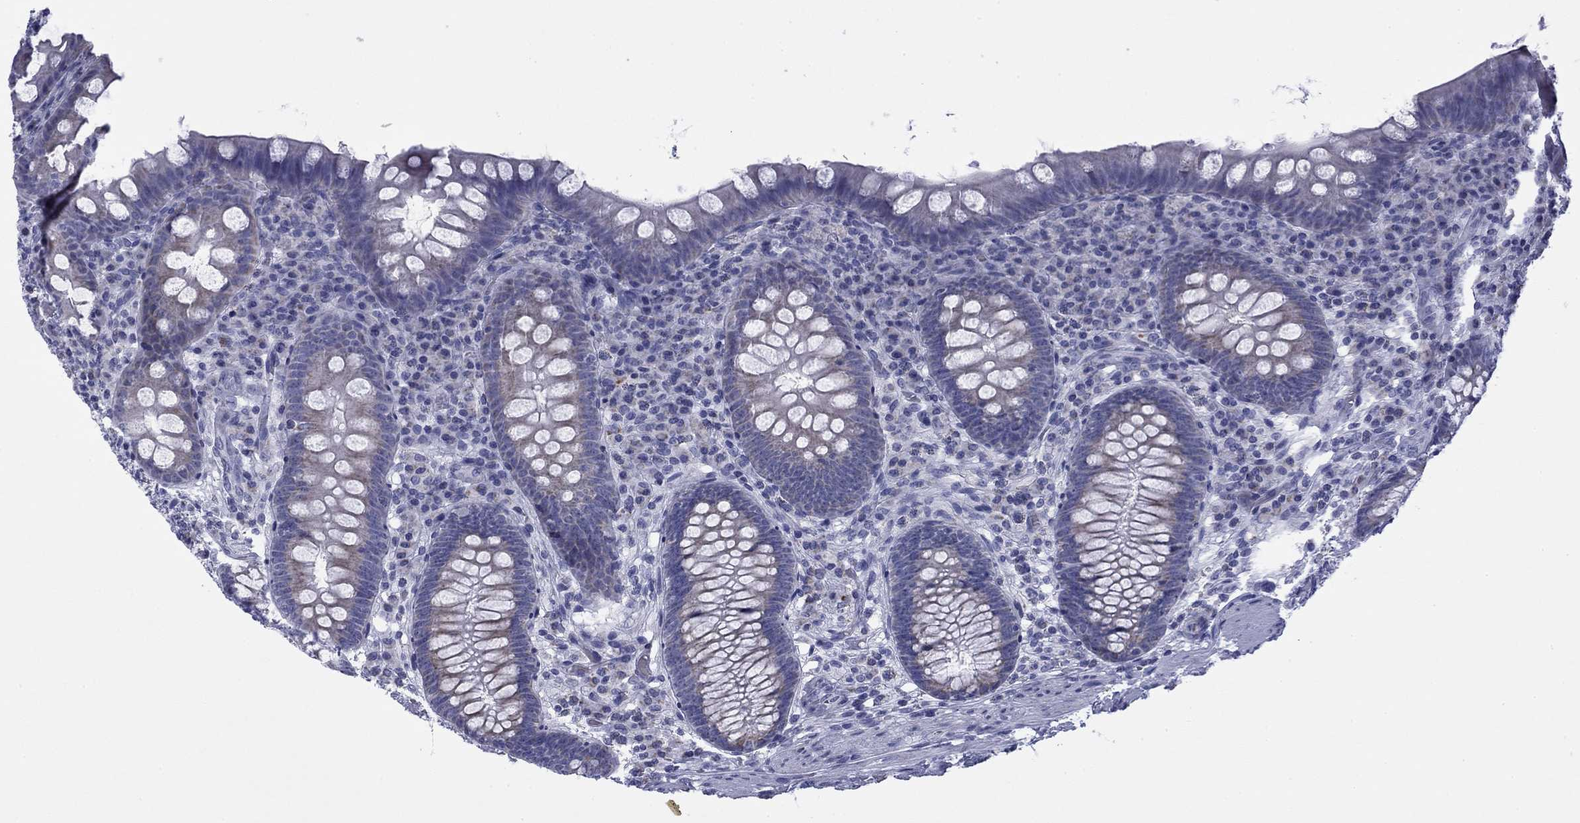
{"staining": {"intensity": "negative", "quantity": "none", "location": "none"}, "tissue": "appendix", "cell_type": "Glandular cells", "image_type": "normal", "snomed": [{"axis": "morphology", "description": "Normal tissue, NOS"}, {"axis": "topography", "description": "Appendix"}], "caption": "IHC micrograph of benign appendix: appendix stained with DAB (3,3'-diaminobenzidine) reveals no significant protein staining in glandular cells.", "gene": "ZP2", "patient": {"sex": "male", "age": 71}}